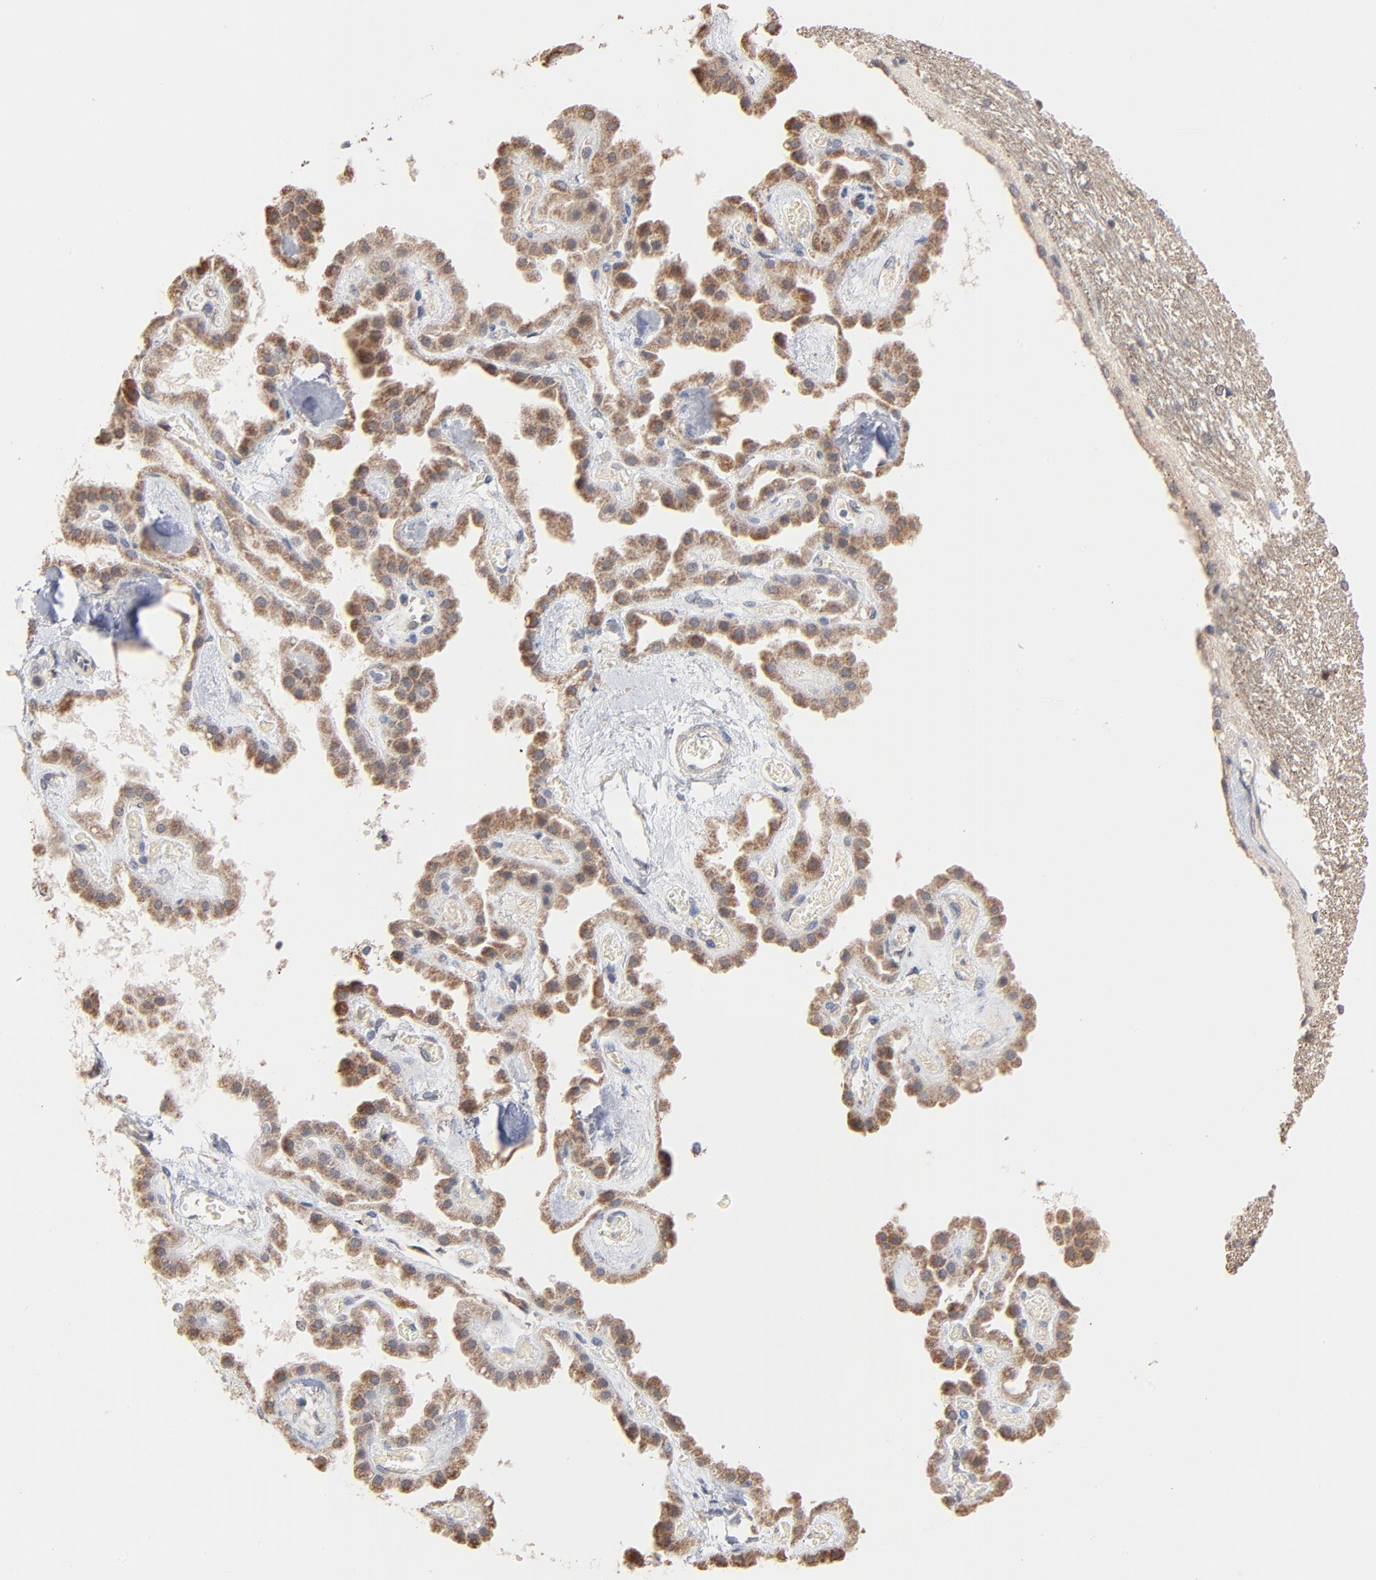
{"staining": {"intensity": "moderate", "quantity": ">75%", "location": "cytoplasmic/membranous"}, "tissue": "hippocampus", "cell_type": "Glial cells", "image_type": "normal", "snomed": [{"axis": "morphology", "description": "Normal tissue, NOS"}, {"axis": "topography", "description": "Hippocampus"}], "caption": "Immunohistochemistry staining of normal hippocampus, which displays medium levels of moderate cytoplasmic/membranous positivity in about >75% of glial cells indicating moderate cytoplasmic/membranous protein positivity. The staining was performed using DAB (3,3'-diaminobenzidine) (brown) for protein detection and nuclei were counterstained in hematoxylin (blue).", "gene": "MSL2", "patient": {"sex": "female", "age": 19}}